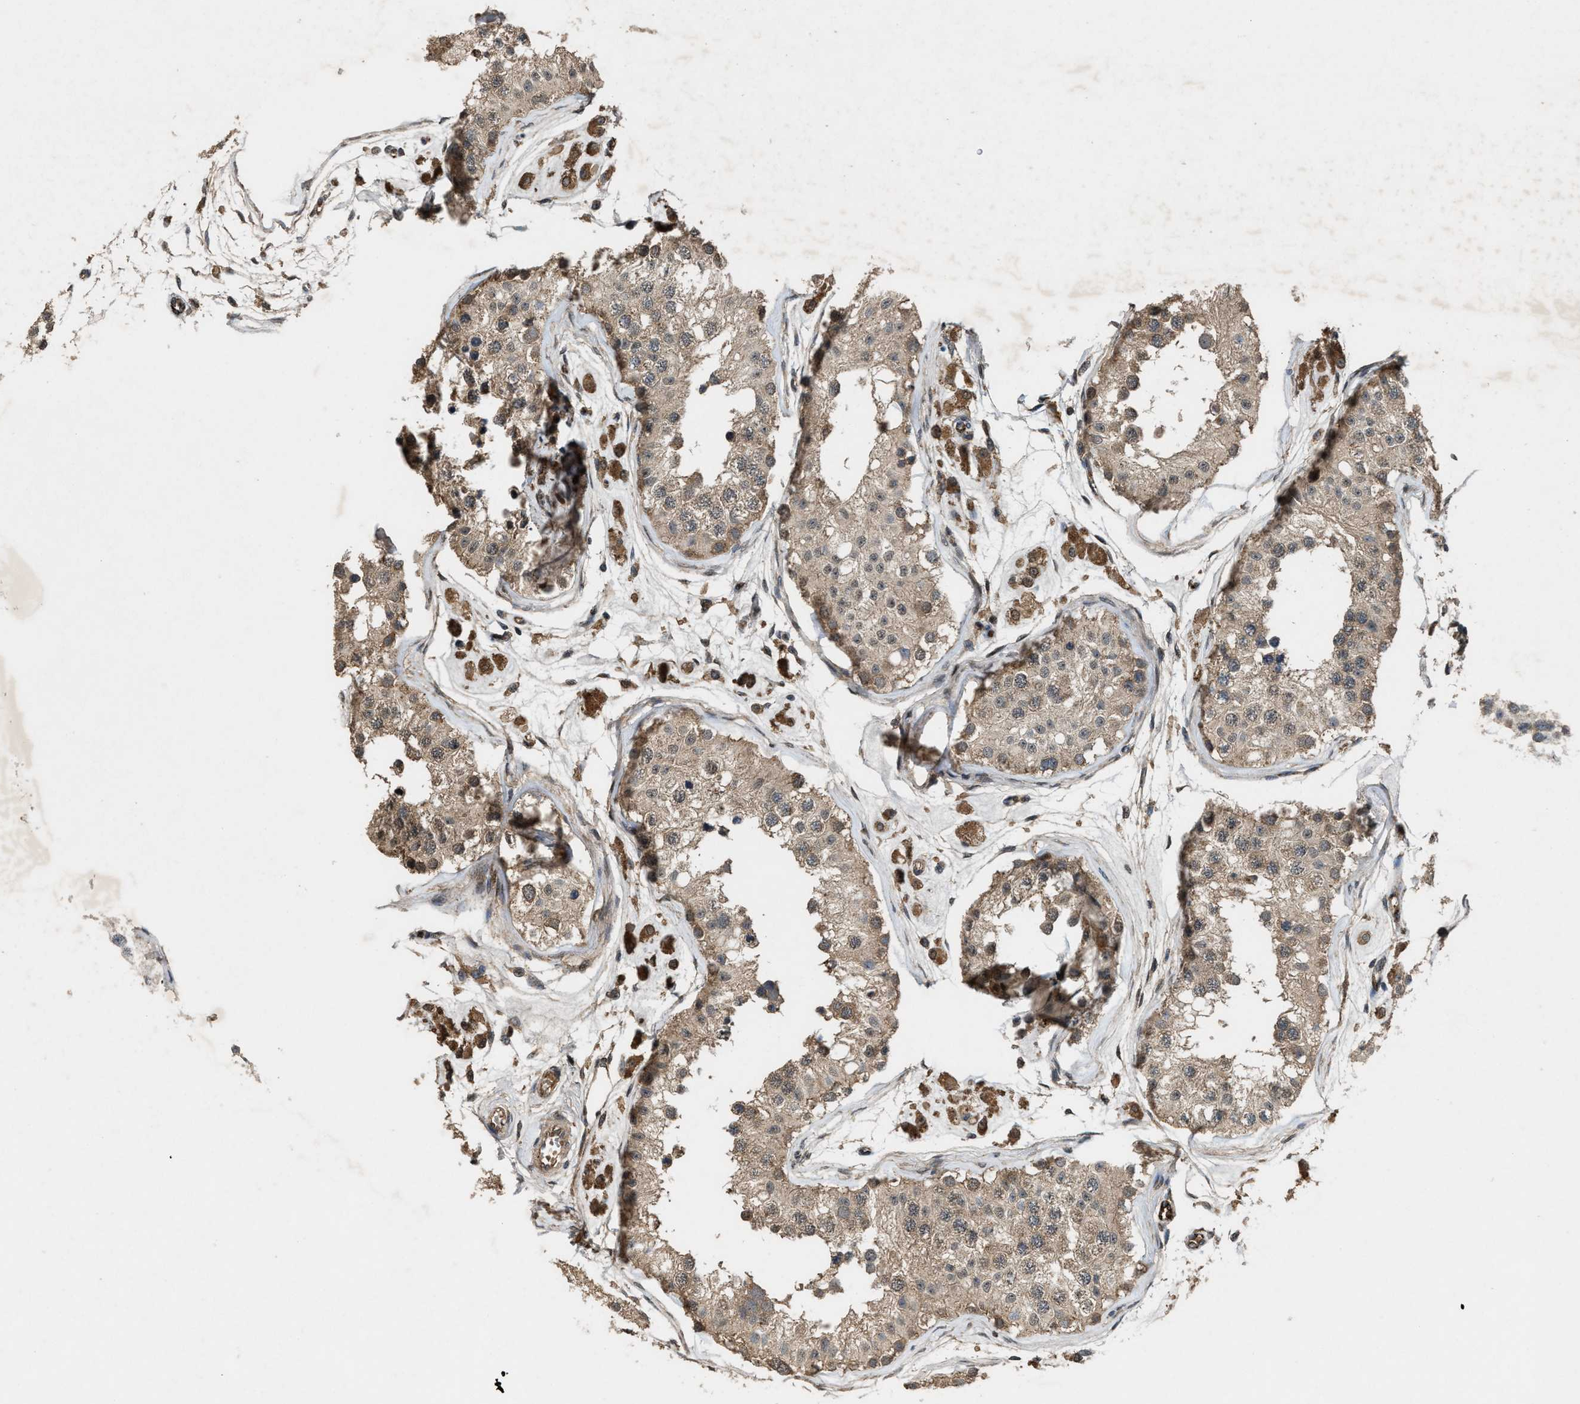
{"staining": {"intensity": "moderate", "quantity": ">75%", "location": "cytoplasmic/membranous"}, "tissue": "testis", "cell_type": "Cells in seminiferous ducts", "image_type": "normal", "snomed": [{"axis": "morphology", "description": "Normal tissue, NOS"}, {"axis": "morphology", "description": "Adenocarcinoma, metastatic, NOS"}, {"axis": "topography", "description": "Testis"}], "caption": "Testis stained with immunohistochemistry displays moderate cytoplasmic/membranous expression in about >75% of cells in seminiferous ducts. The protein is shown in brown color, while the nuclei are stained blue.", "gene": "ARHGEF5", "patient": {"sex": "male", "age": 26}}